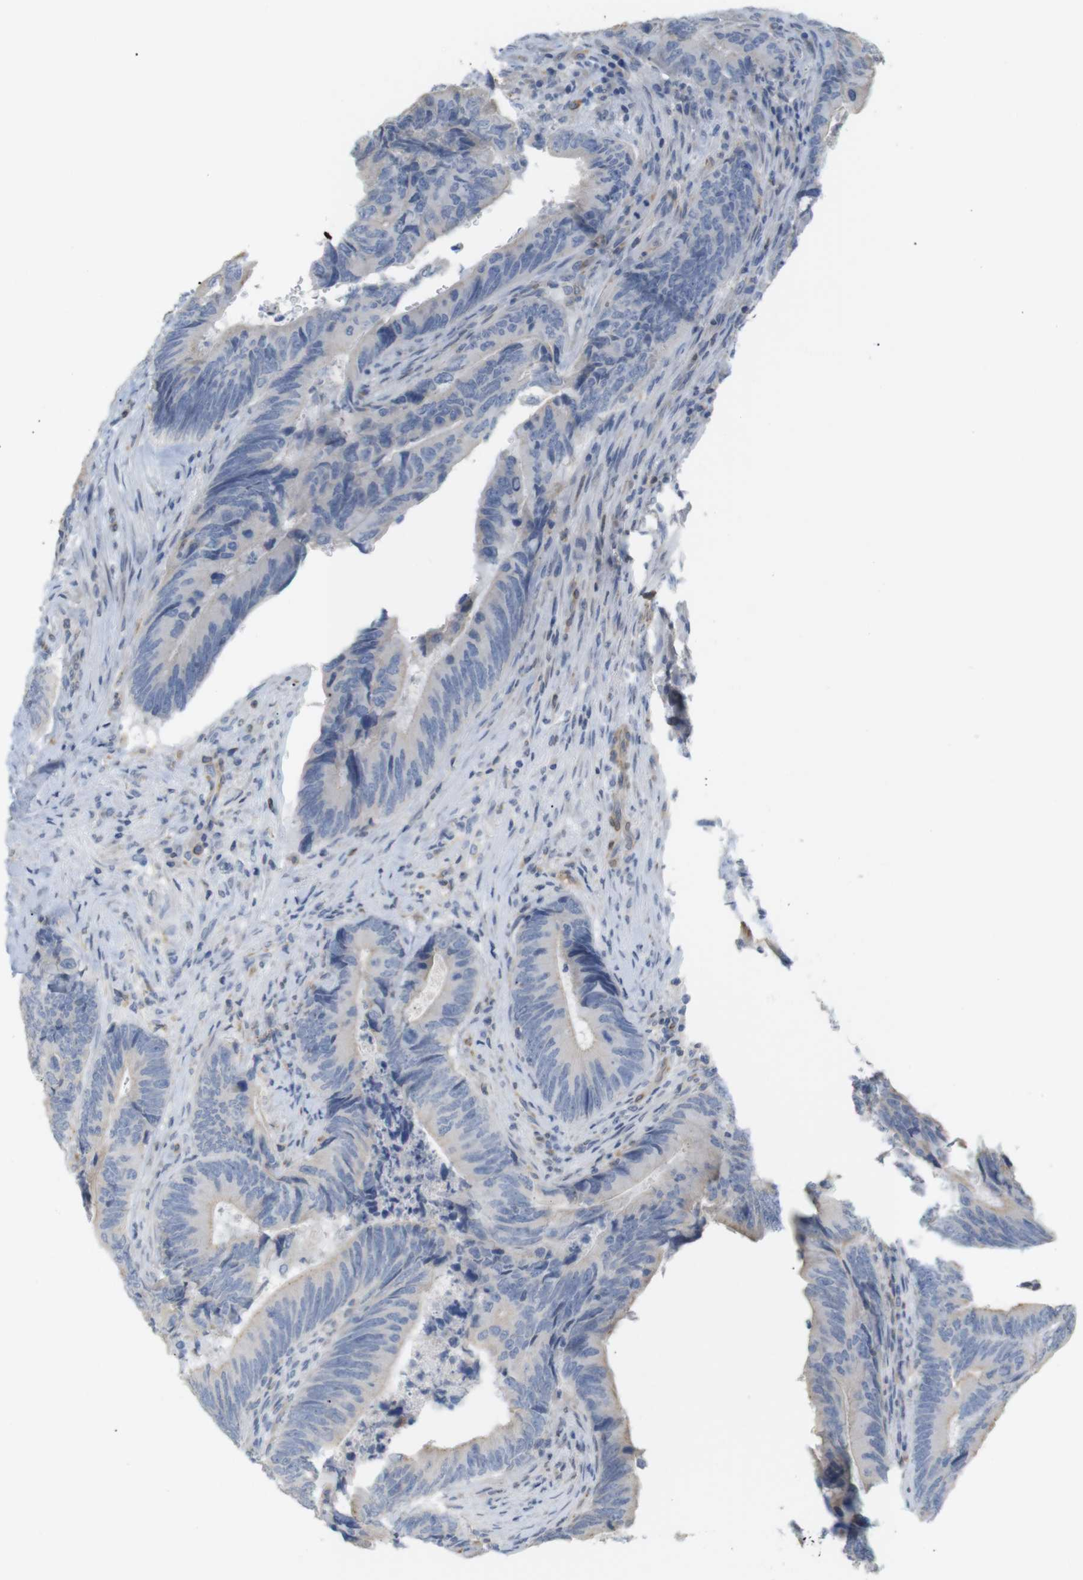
{"staining": {"intensity": "negative", "quantity": "none", "location": "none"}, "tissue": "colorectal cancer", "cell_type": "Tumor cells", "image_type": "cancer", "snomed": [{"axis": "morphology", "description": "Normal tissue, NOS"}, {"axis": "morphology", "description": "Adenocarcinoma, NOS"}, {"axis": "topography", "description": "Colon"}], "caption": "Colorectal cancer was stained to show a protein in brown. There is no significant expression in tumor cells. (DAB (3,3'-diaminobenzidine) immunohistochemistry (IHC), high magnification).", "gene": "ITPR1", "patient": {"sex": "male", "age": 56}}